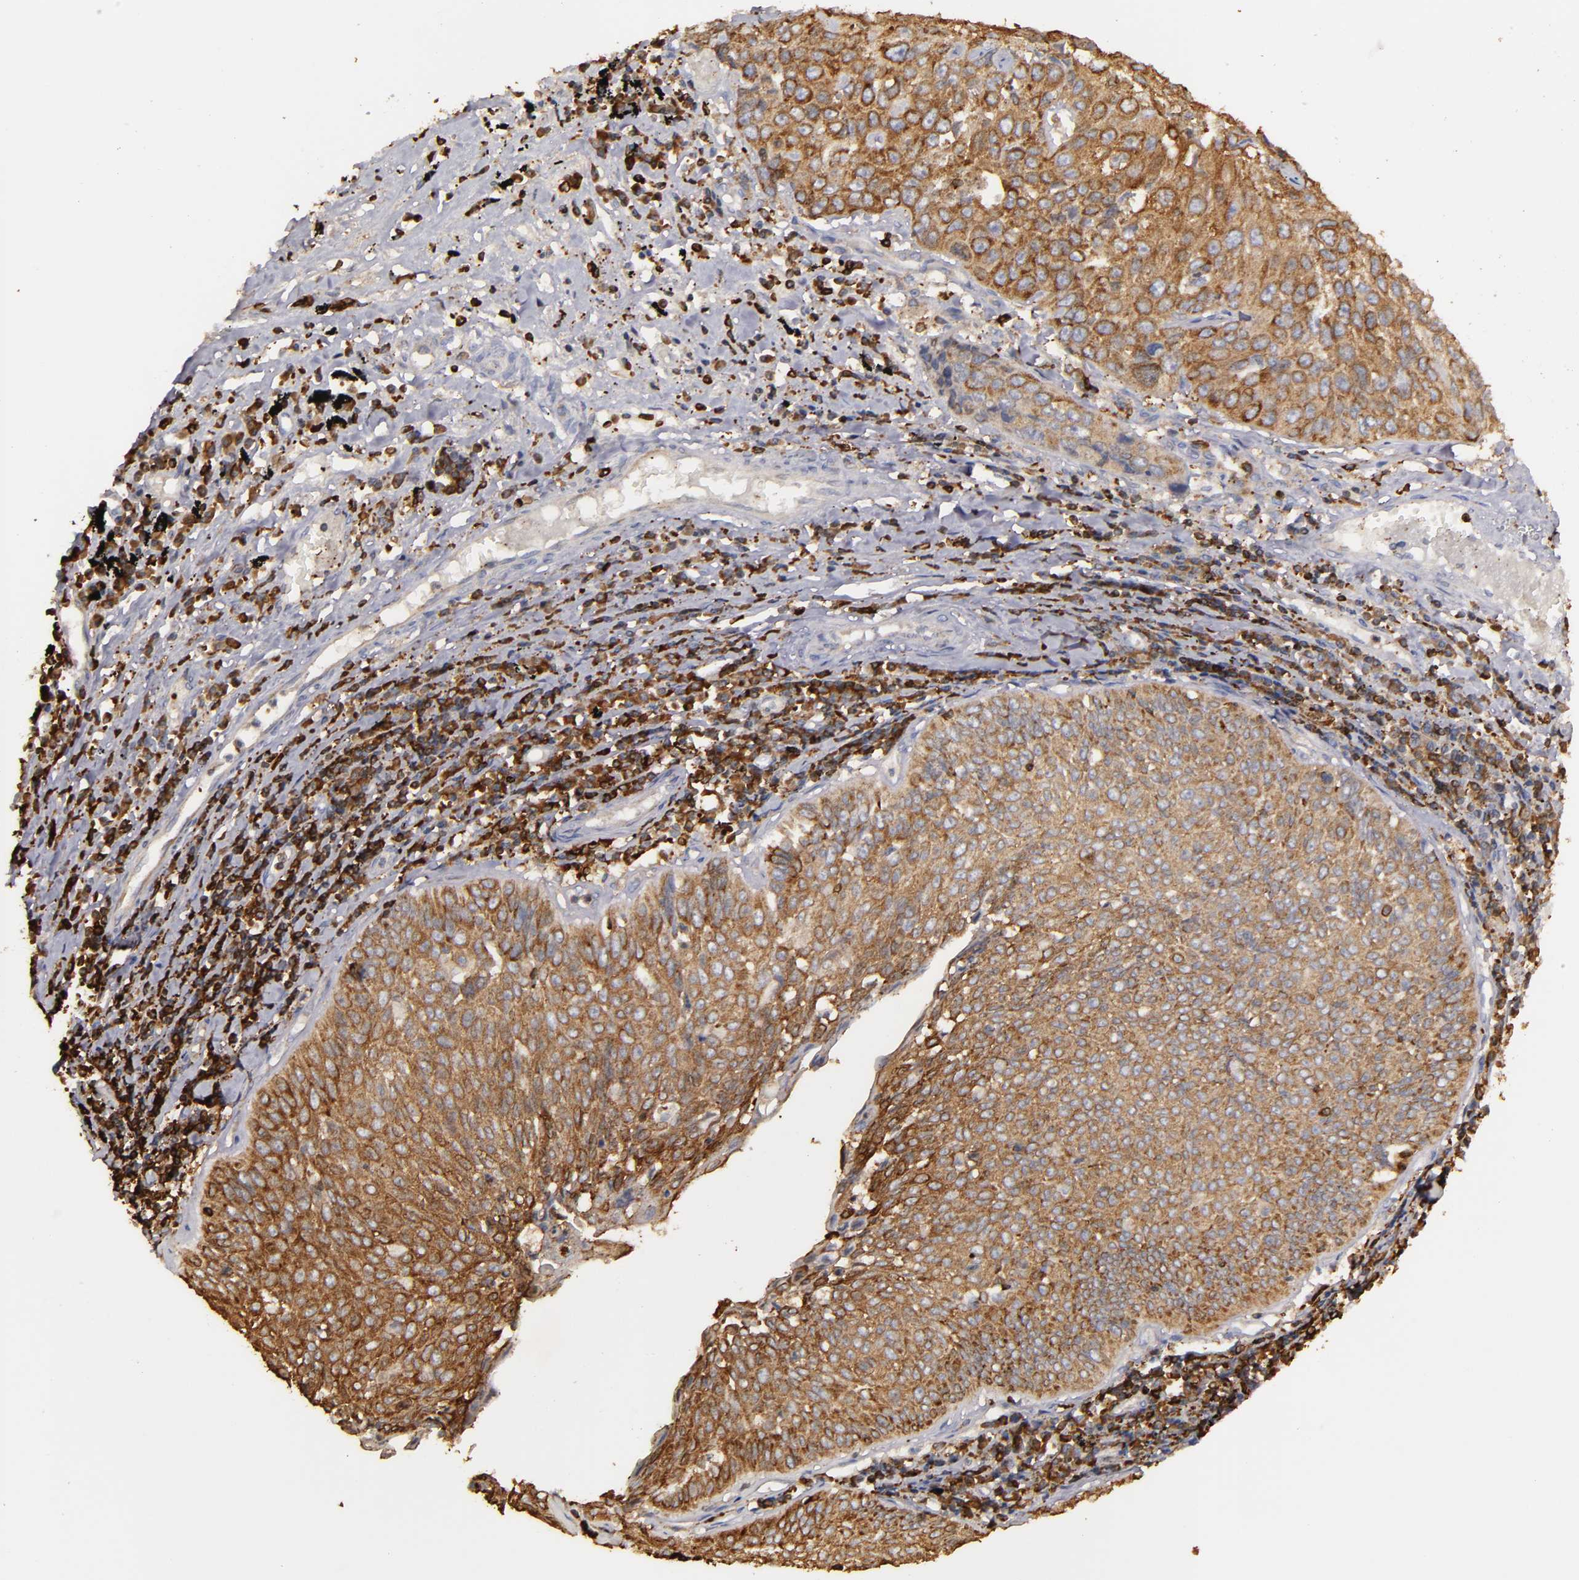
{"staining": {"intensity": "moderate", "quantity": ">75%", "location": "cytoplasmic/membranous"}, "tissue": "lung cancer", "cell_type": "Tumor cells", "image_type": "cancer", "snomed": [{"axis": "morphology", "description": "Adenocarcinoma, NOS"}, {"axis": "topography", "description": "Lung"}], "caption": "Lung cancer stained for a protein (brown) shows moderate cytoplasmic/membranous positive positivity in approximately >75% of tumor cells.", "gene": "SLC9A3R1", "patient": {"sex": "male", "age": 60}}